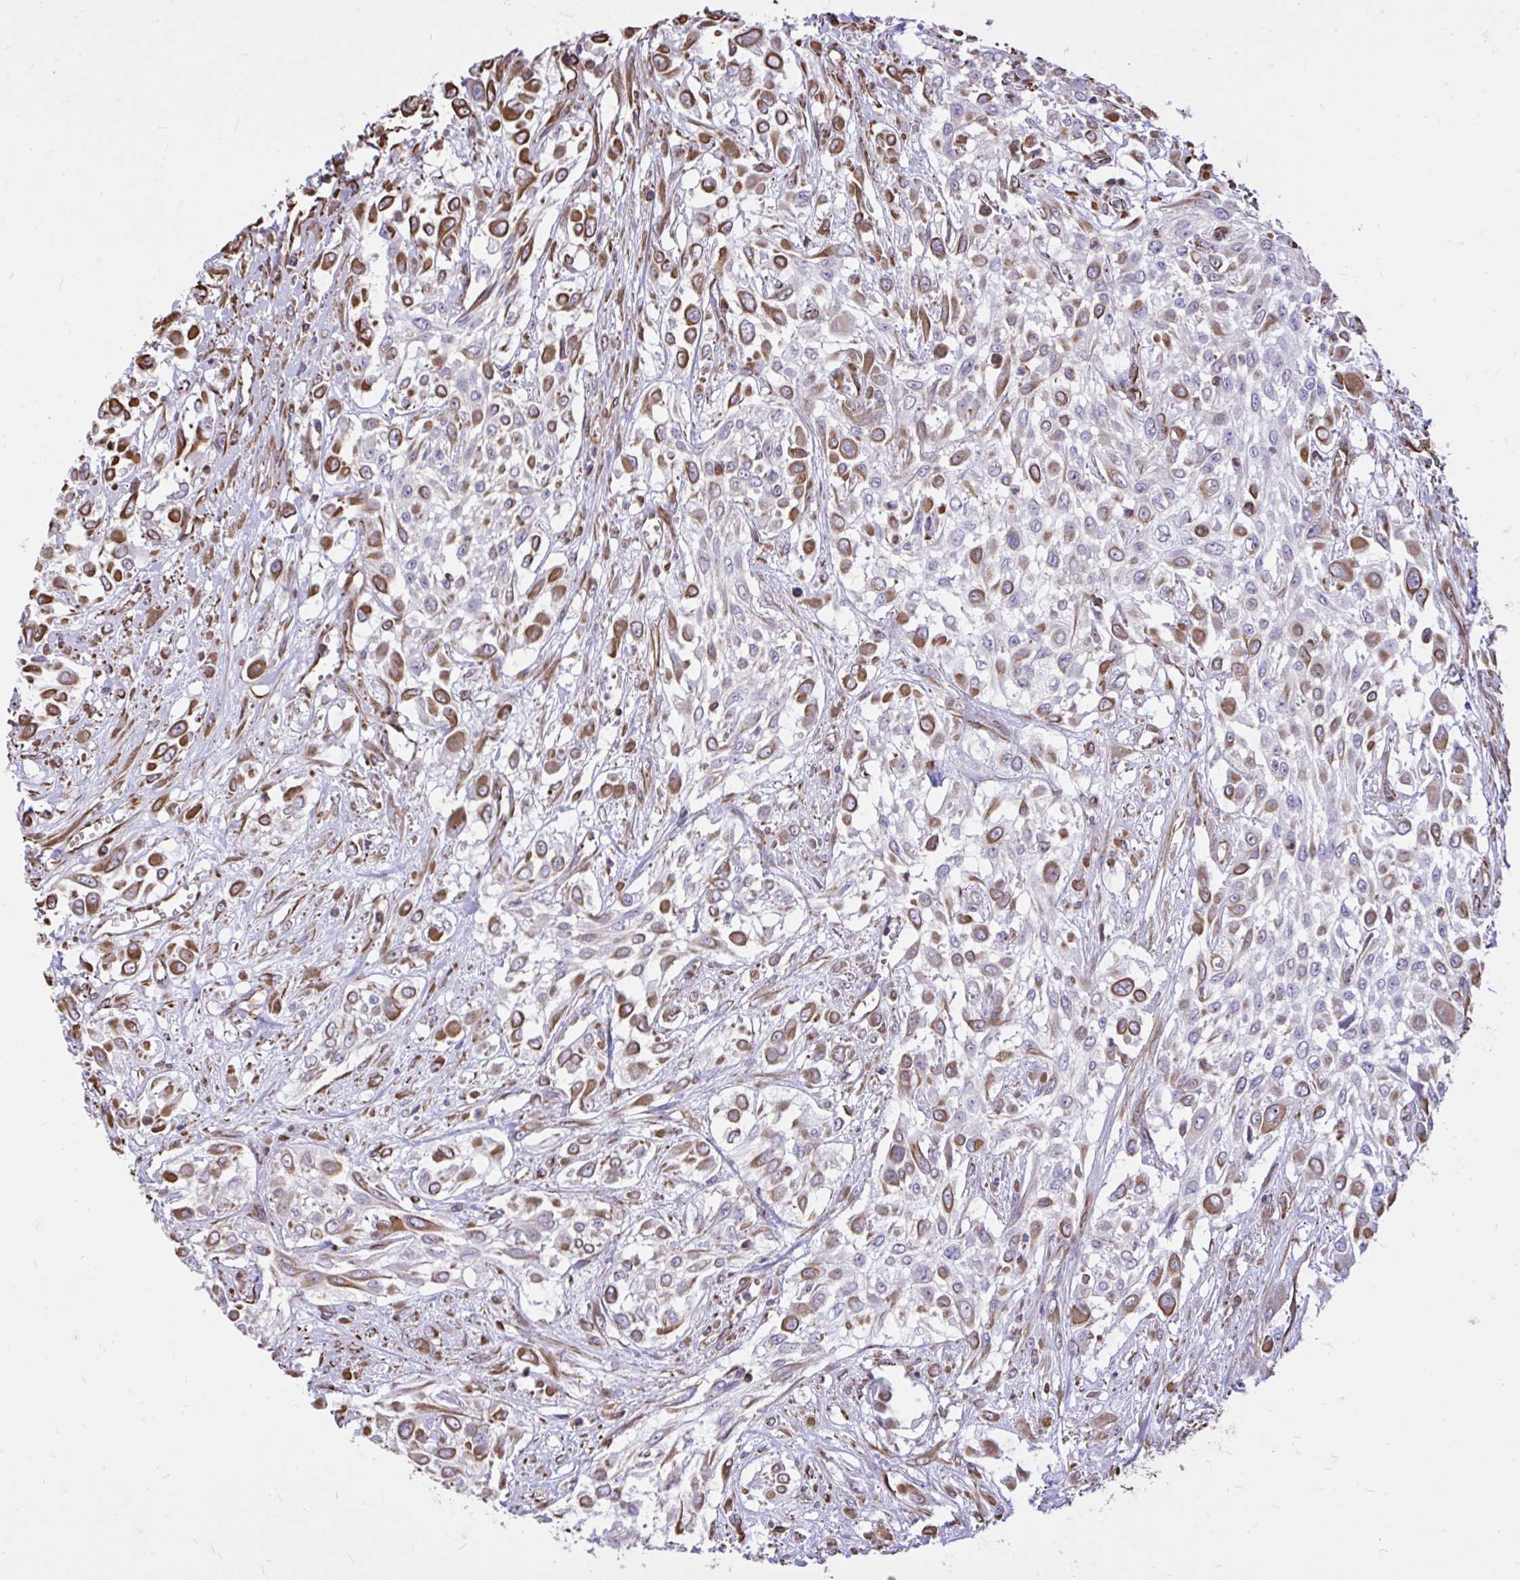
{"staining": {"intensity": "moderate", "quantity": "<25%", "location": "cytoplasmic/membranous"}, "tissue": "urothelial cancer", "cell_type": "Tumor cells", "image_type": "cancer", "snomed": [{"axis": "morphology", "description": "Urothelial carcinoma, High grade"}, {"axis": "topography", "description": "Urinary bladder"}], "caption": "Urothelial cancer was stained to show a protein in brown. There is low levels of moderate cytoplasmic/membranous staining in about <25% of tumor cells.", "gene": "RNF103", "patient": {"sex": "male", "age": 57}}